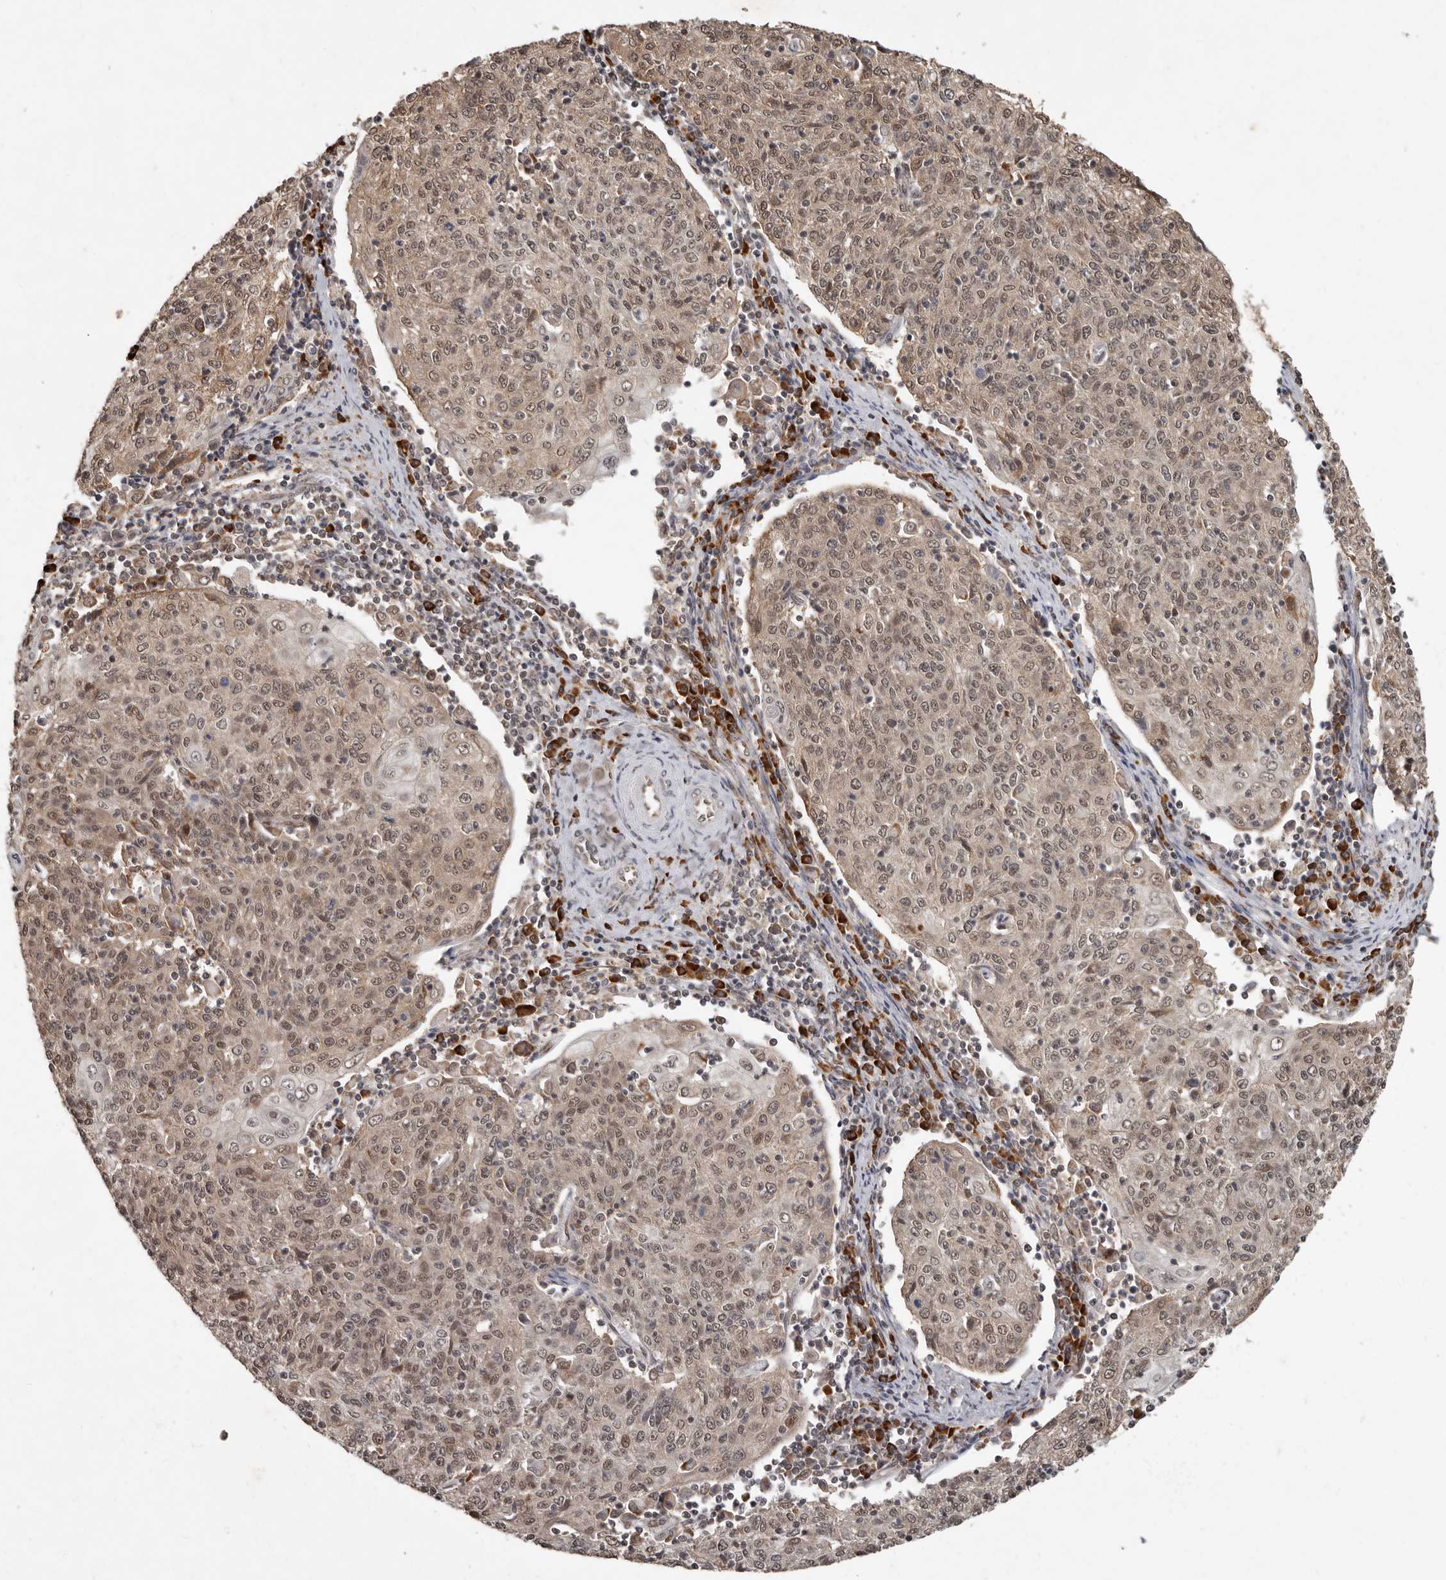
{"staining": {"intensity": "weak", "quantity": ">75%", "location": "cytoplasmic/membranous,nuclear"}, "tissue": "cervical cancer", "cell_type": "Tumor cells", "image_type": "cancer", "snomed": [{"axis": "morphology", "description": "Squamous cell carcinoma, NOS"}, {"axis": "topography", "description": "Cervix"}], "caption": "High-power microscopy captured an IHC histopathology image of cervical squamous cell carcinoma, revealing weak cytoplasmic/membranous and nuclear expression in approximately >75% of tumor cells. (brown staining indicates protein expression, while blue staining denotes nuclei).", "gene": "LRGUK", "patient": {"sex": "female", "age": 48}}